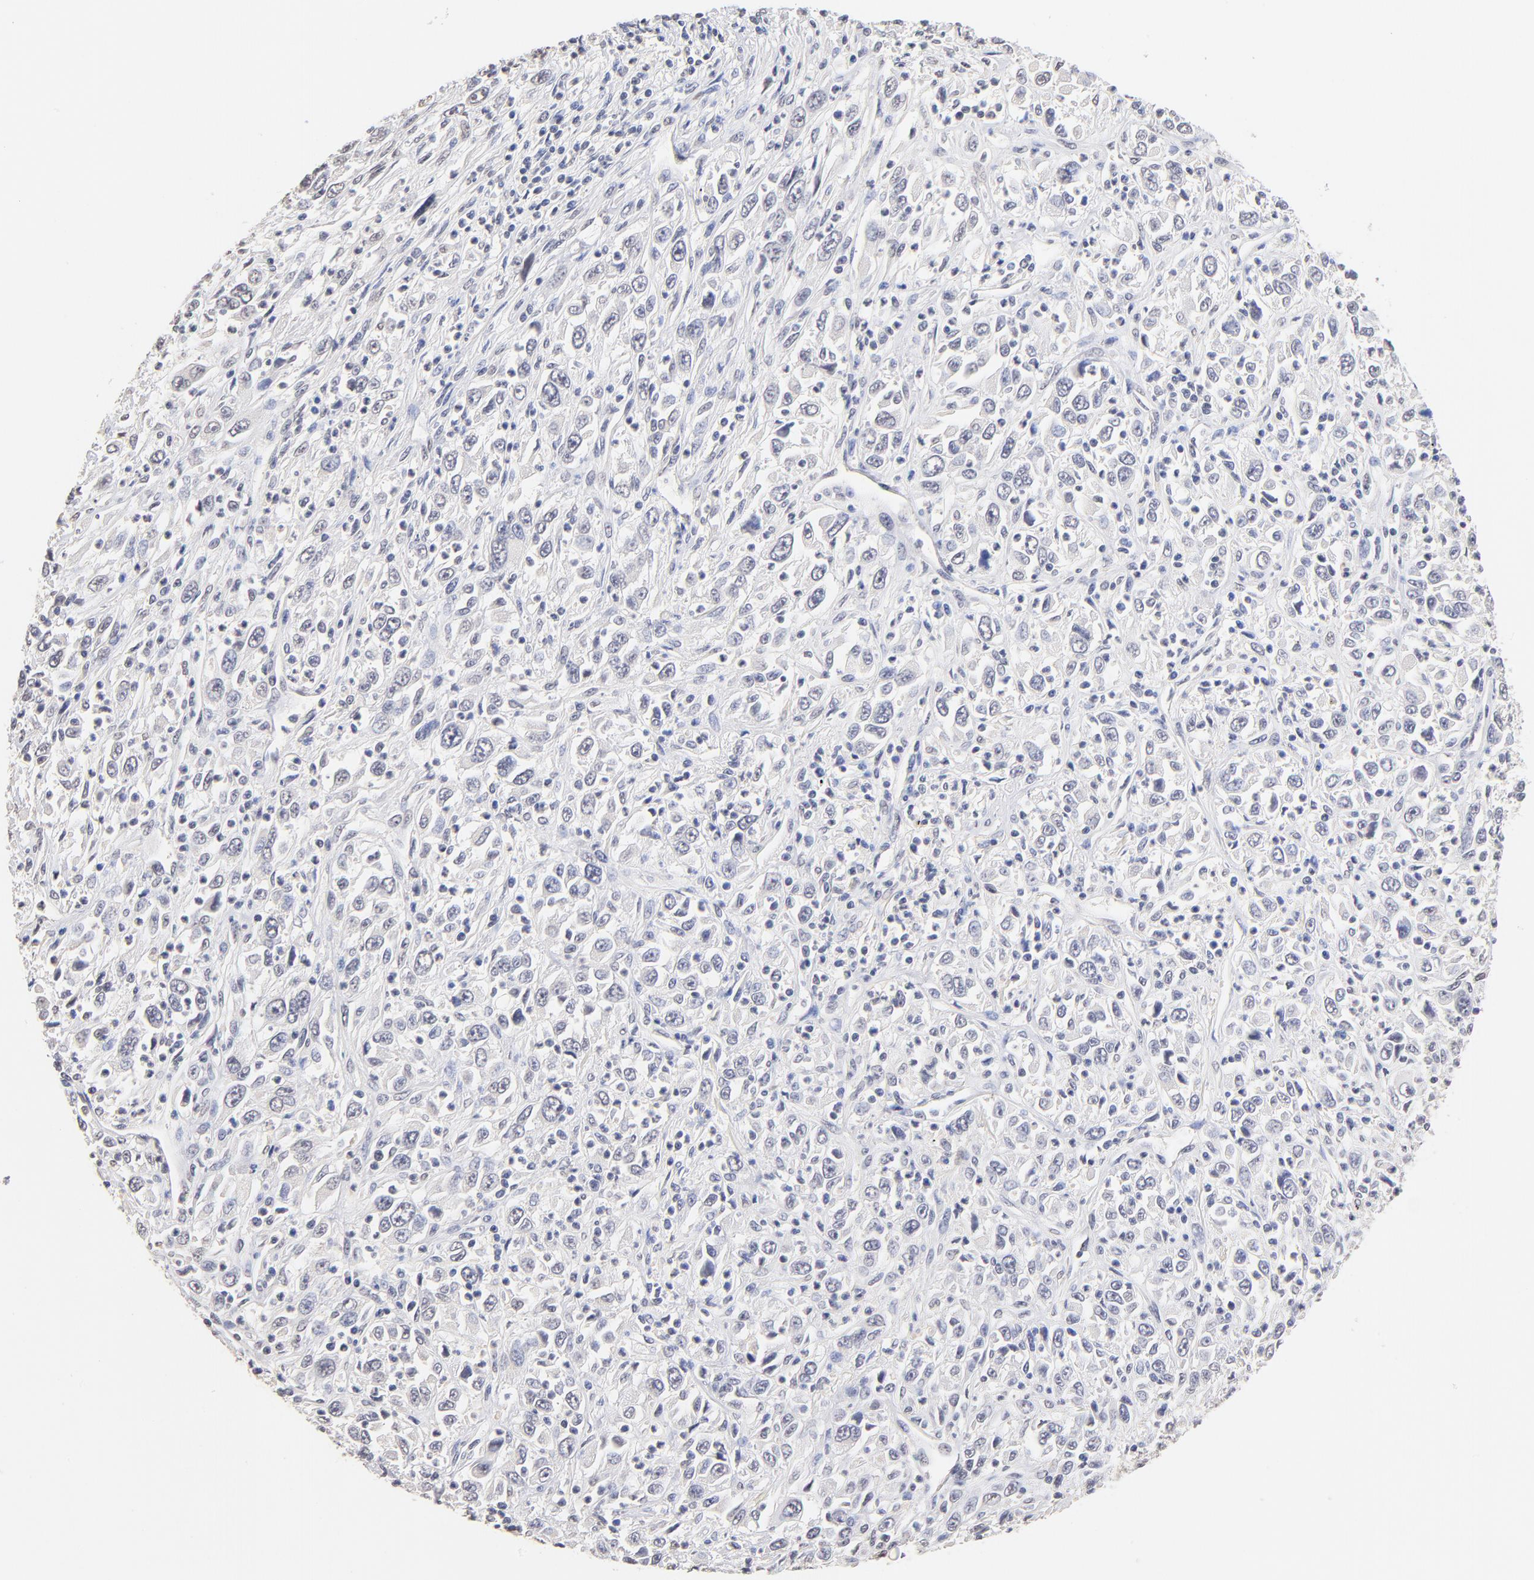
{"staining": {"intensity": "negative", "quantity": "none", "location": "none"}, "tissue": "melanoma", "cell_type": "Tumor cells", "image_type": "cancer", "snomed": [{"axis": "morphology", "description": "Malignant melanoma, Metastatic site"}, {"axis": "topography", "description": "Skin"}], "caption": "Photomicrograph shows no significant protein expression in tumor cells of melanoma.", "gene": "RIBC2", "patient": {"sex": "female", "age": 56}}